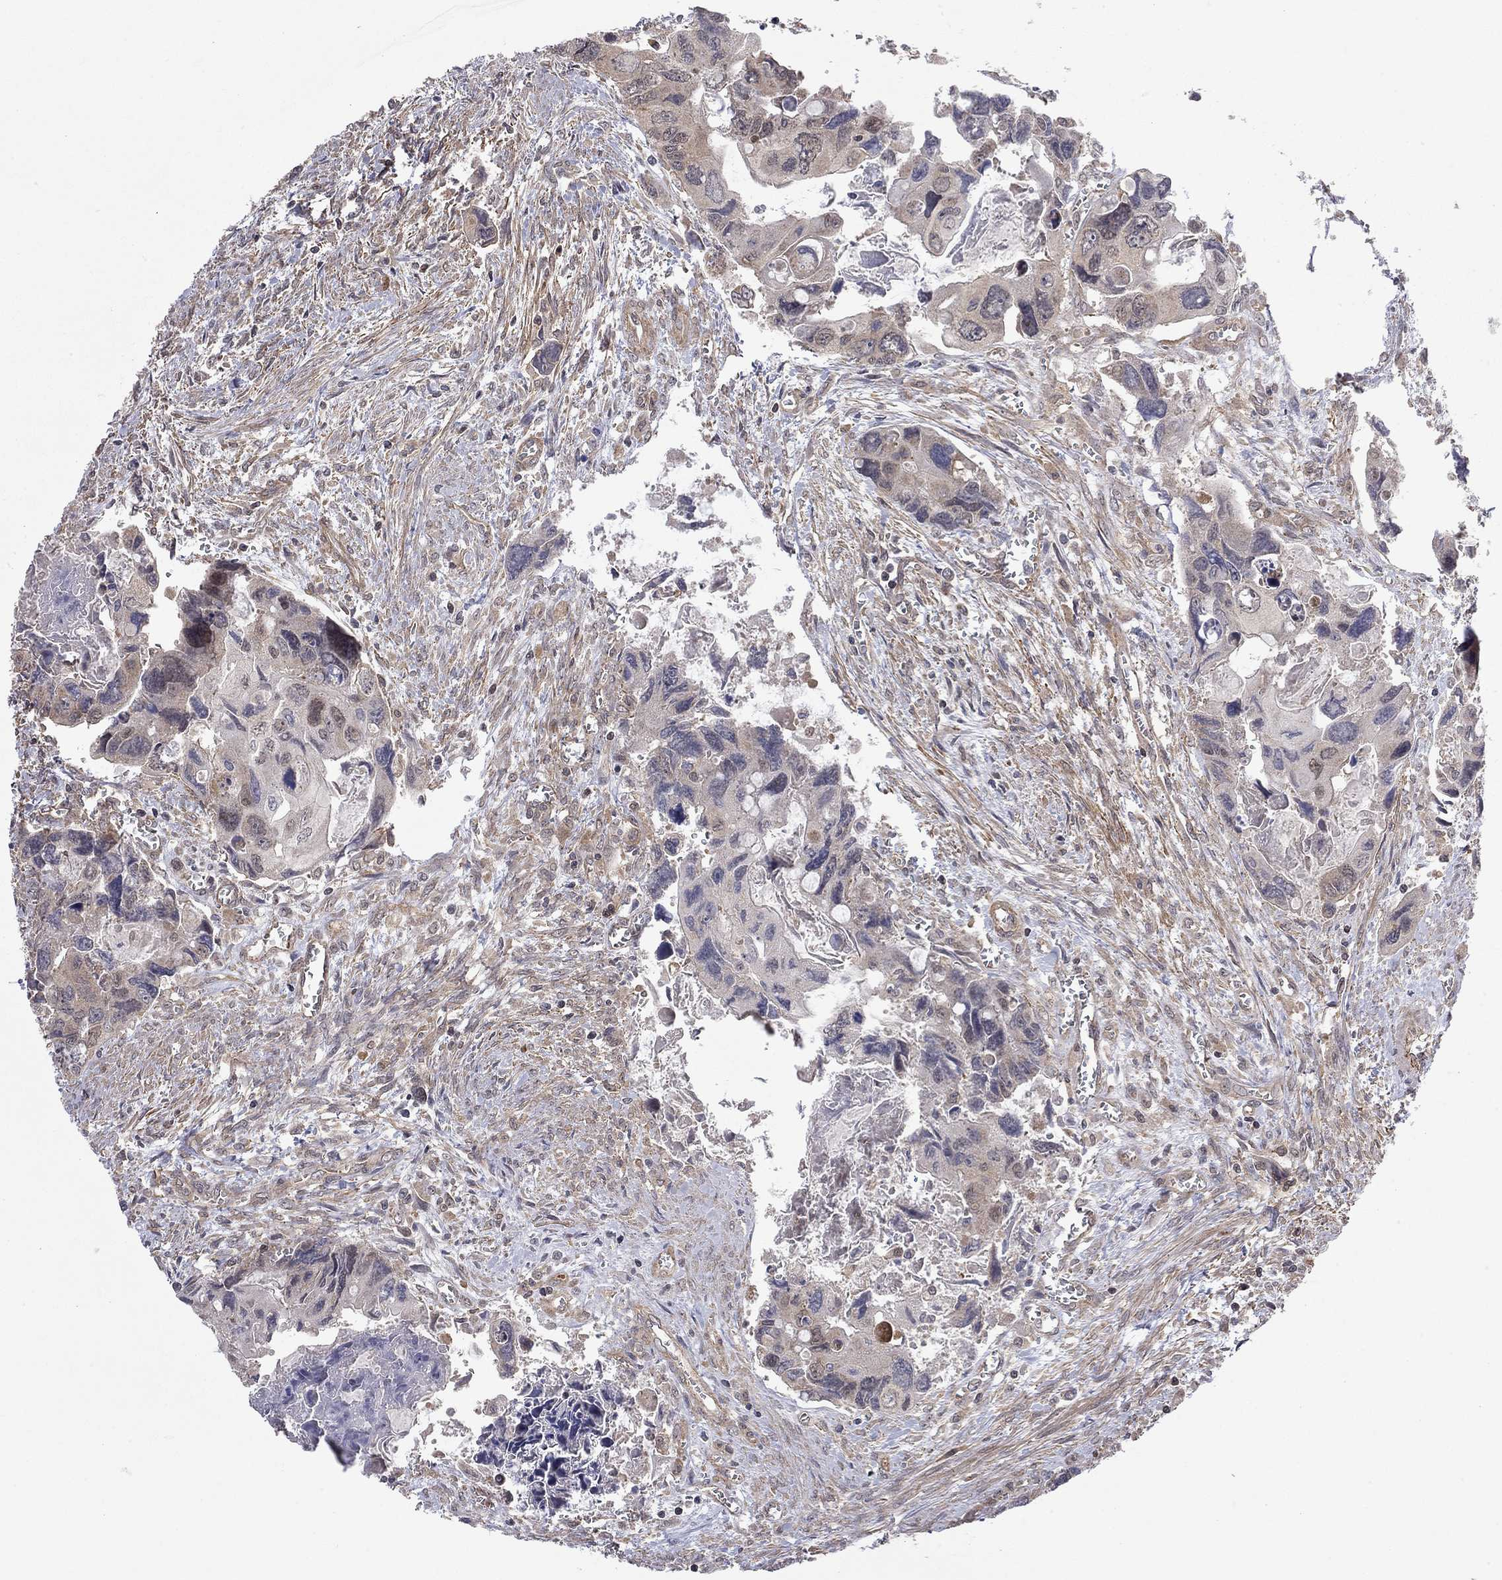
{"staining": {"intensity": "negative", "quantity": "none", "location": "none"}, "tissue": "colorectal cancer", "cell_type": "Tumor cells", "image_type": "cancer", "snomed": [{"axis": "morphology", "description": "Adenocarcinoma, NOS"}, {"axis": "topography", "description": "Rectum"}], "caption": "Adenocarcinoma (colorectal) stained for a protein using immunohistochemistry (IHC) reveals no staining tumor cells.", "gene": "TDP1", "patient": {"sex": "male", "age": 62}}